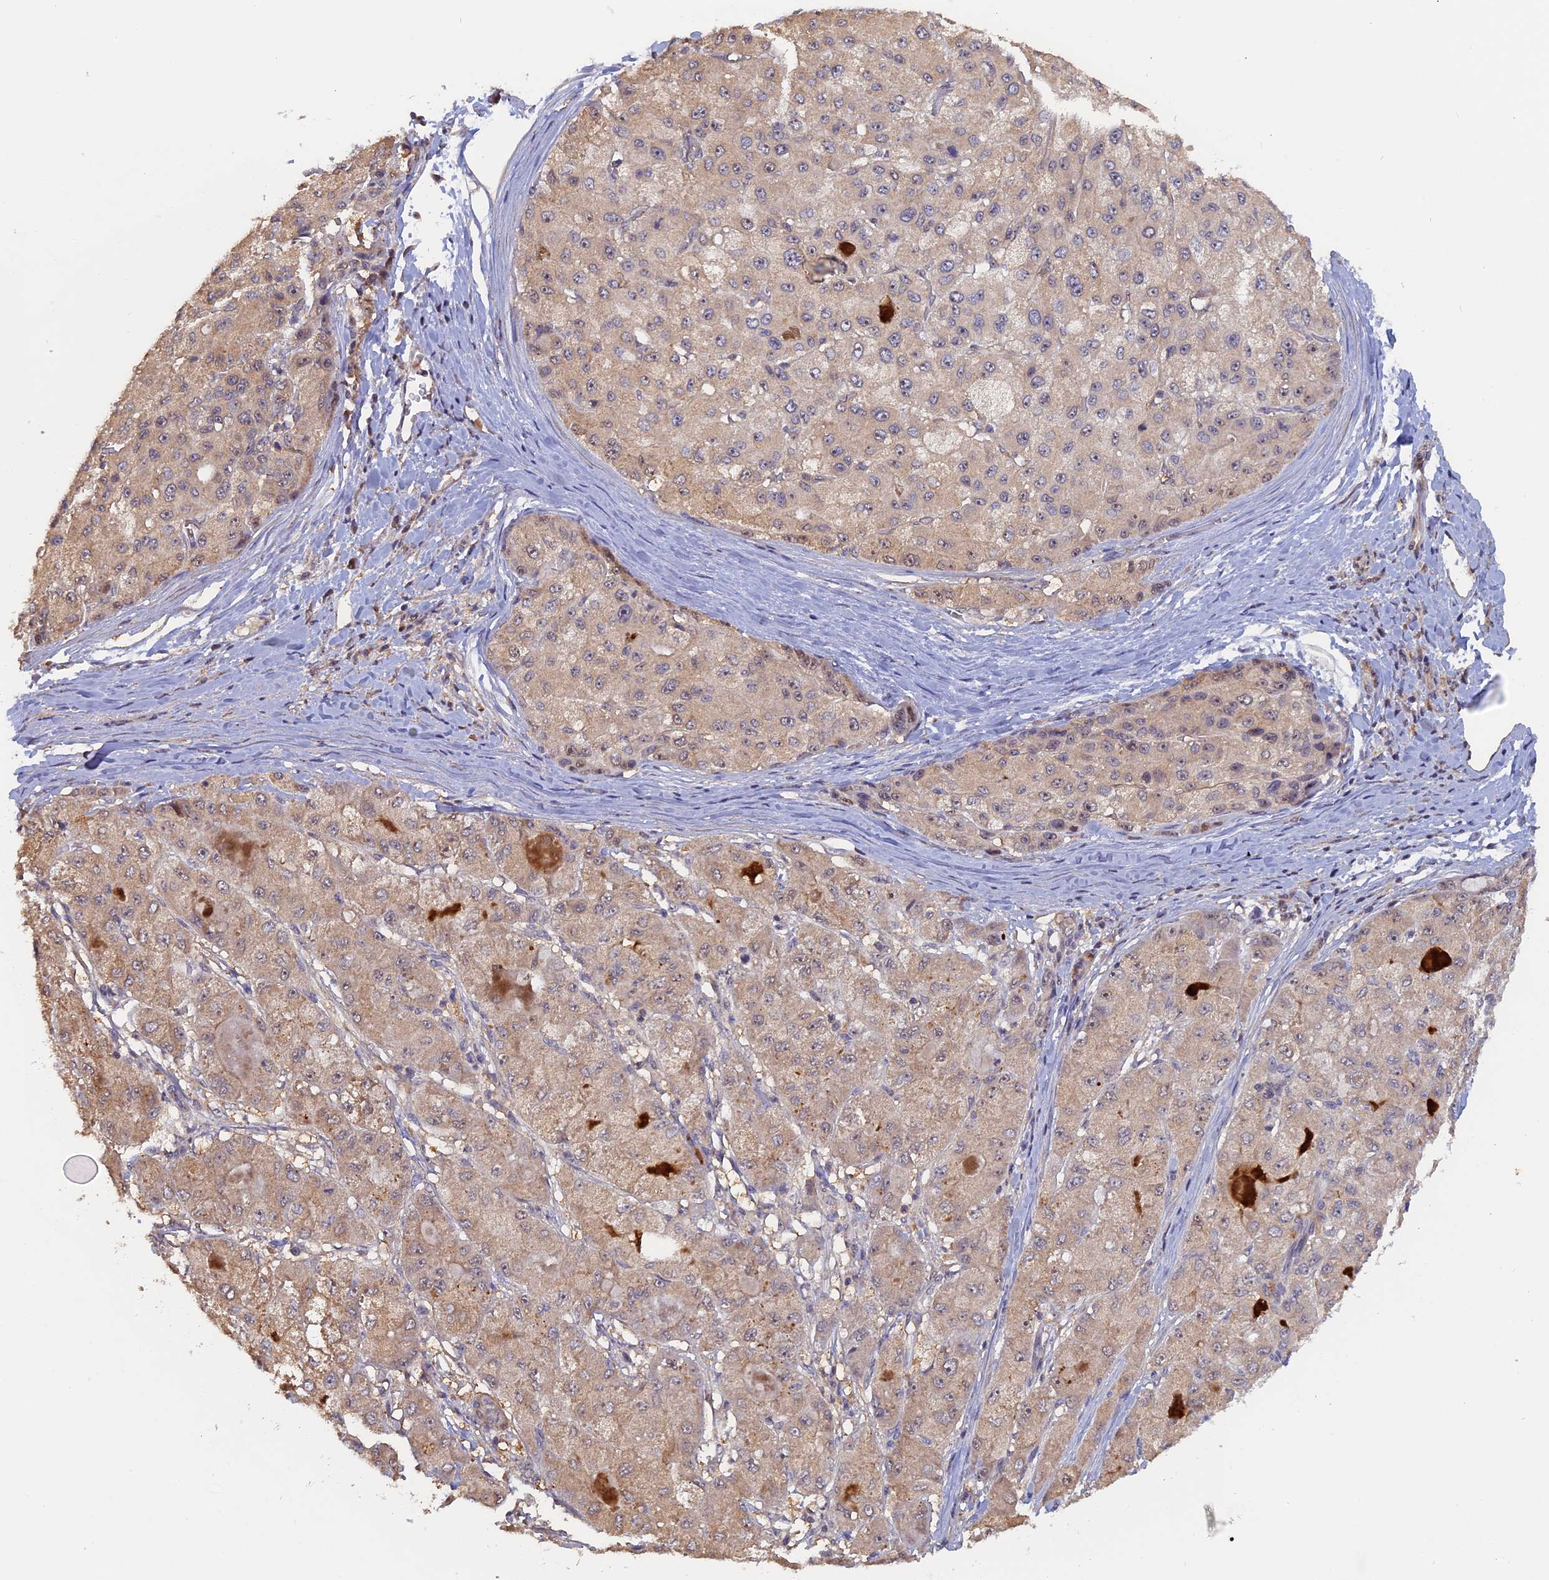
{"staining": {"intensity": "weak", "quantity": "25%-75%", "location": "cytoplasmic/membranous"}, "tissue": "liver cancer", "cell_type": "Tumor cells", "image_type": "cancer", "snomed": [{"axis": "morphology", "description": "Carcinoma, Hepatocellular, NOS"}, {"axis": "topography", "description": "Liver"}], "caption": "Weak cytoplasmic/membranous protein expression is seen in approximately 25%-75% of tumor cells in liver cancer (hepatocellular carcinoma).", "gene": "FAM98C", "patient": {"sex": "male", "age": 80}}